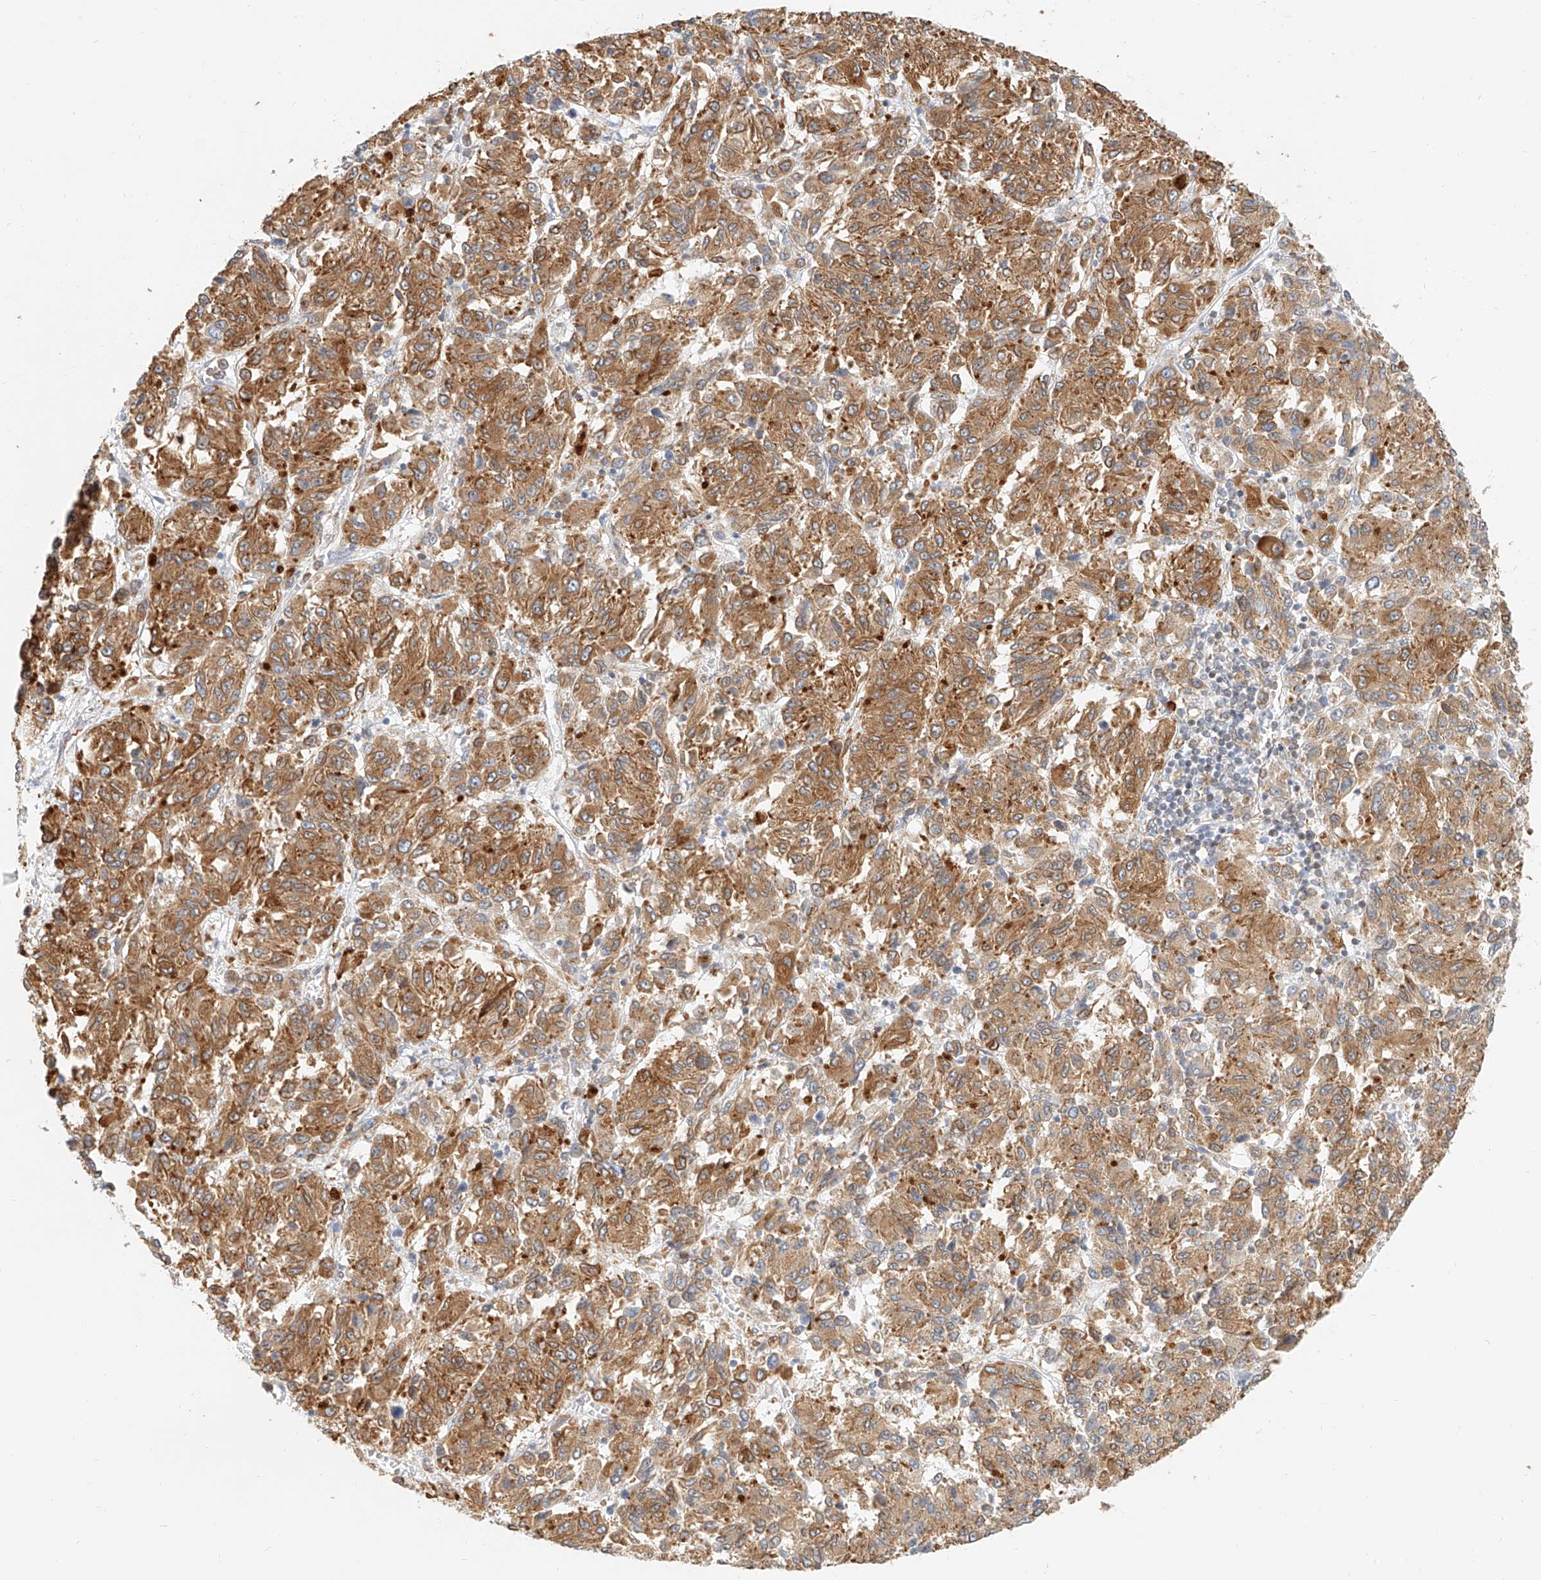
{"staining": {"intensity": "moderate", "quantity": ">75%", "location": "cytoplasmic/membranous"}, "tissue": "melanoma", "cell_type": "Tumor cells", "image_type": "cancer", "snomed": [{"axis": "morphology", "description": "Malignant melanoma, Metastatic site"}, {"axis": "topography", "description": "Lung"}], "caption": "Immunohistochemistry of malignant melanoma (metastatic site) reveals medium levels of moderate cytoplasmic/membranous positivity in about >75% of tumor cells.", "gene": "DHRS7", "patient": {"sex": "male", "age": 64}}